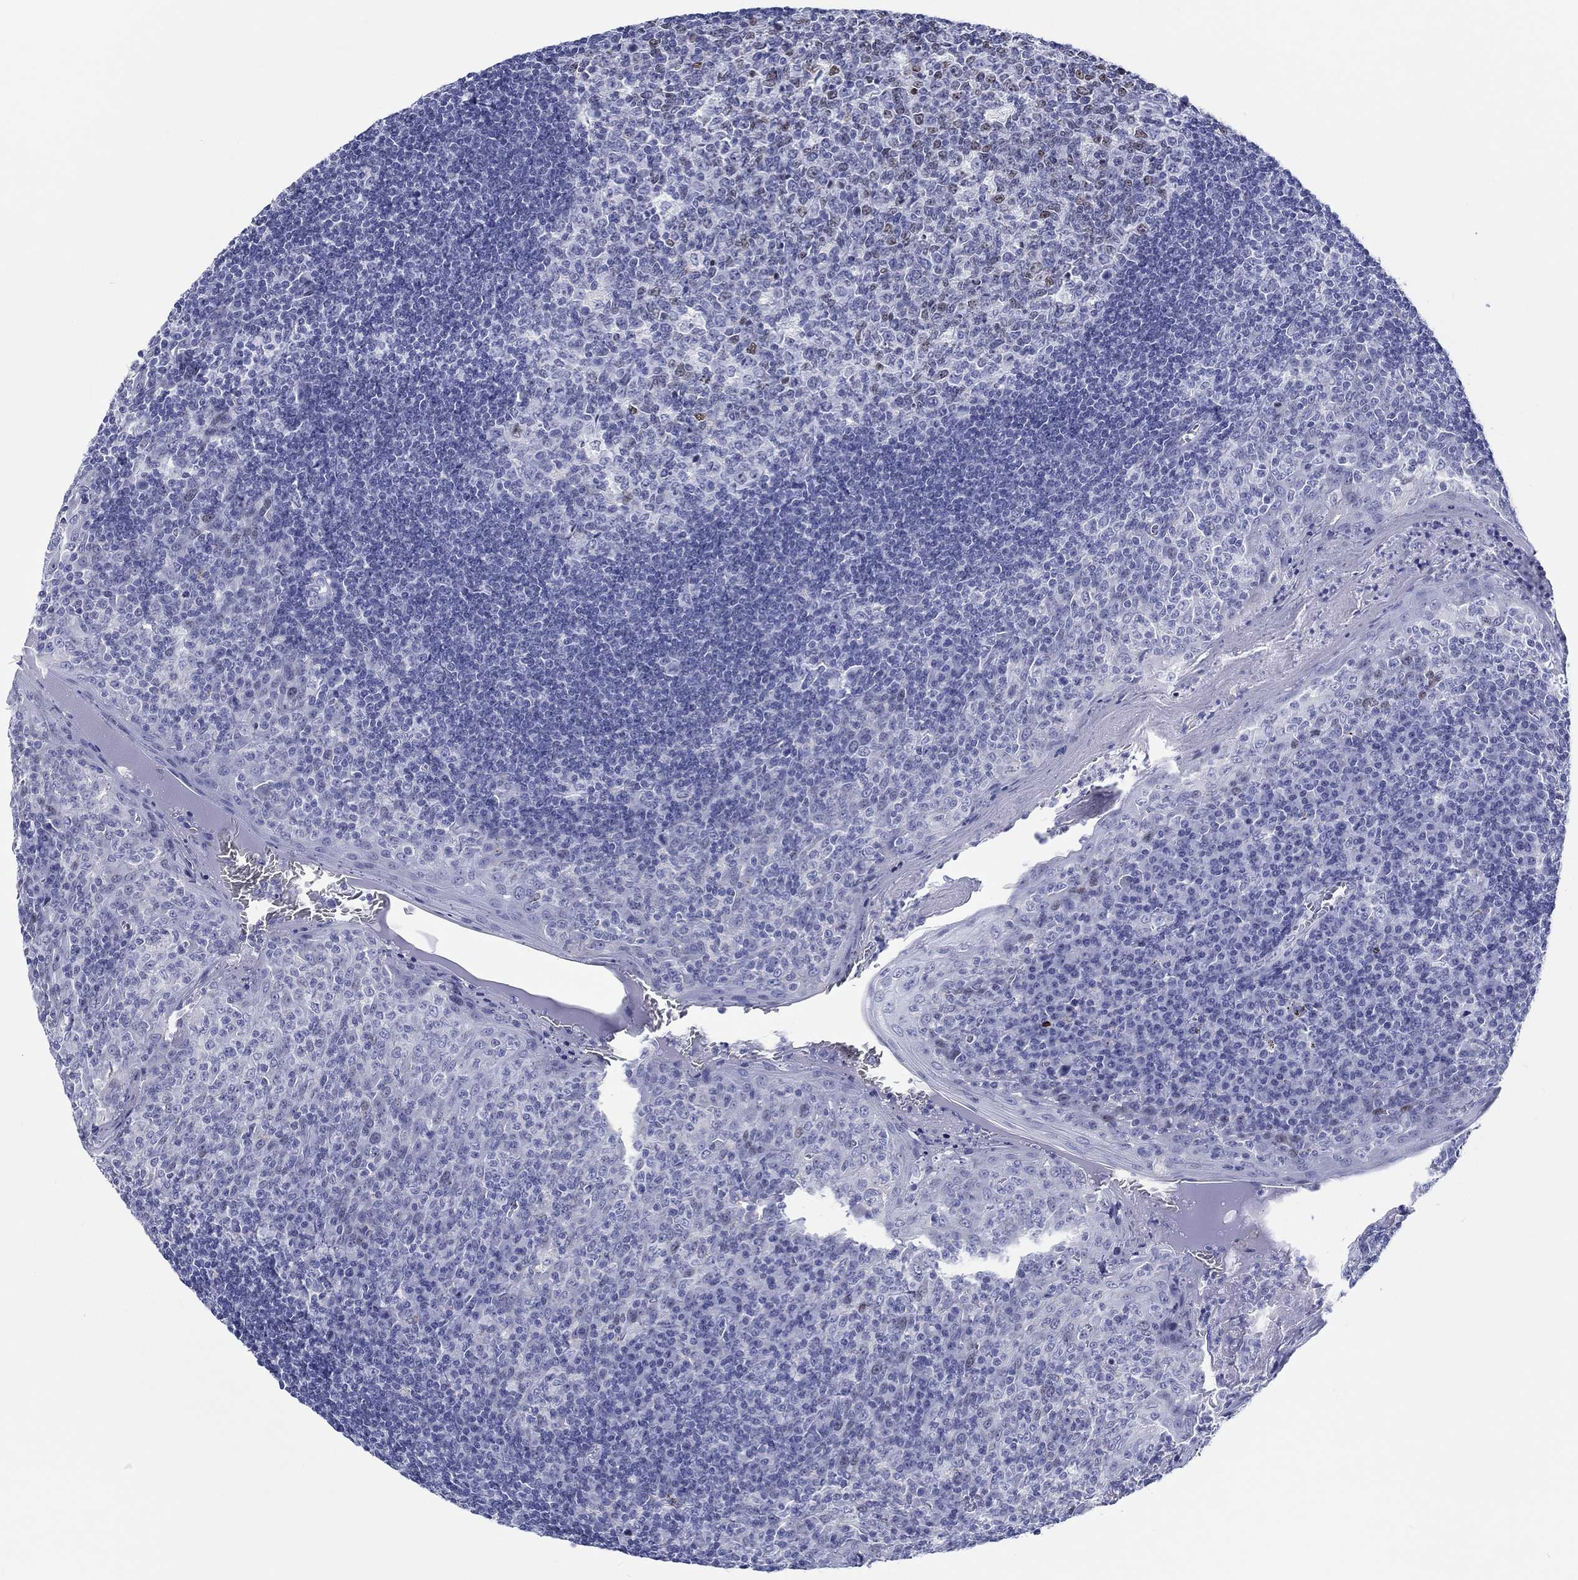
{"staining": {"intensity": "moderate", "quantity": "<25%", "location": "nuclear"}, "tissue": "tonsil", "cell_type": "Germinal center cells", "image_type": "normal", "snomed": [{"axis": "morphology", "description": "Normal tissue, NOS"}, {"axis": "topography", "description": "Tonsil"}], "caption": "Immunohistochemistry of benign tonsil displays low levels of moderate nuclear expression in about <25% of germinal center cells. (IHC, brightfield microscopy, high magnification).", "gene": "H1", "patient": {"sex": "female", "age": 13}}